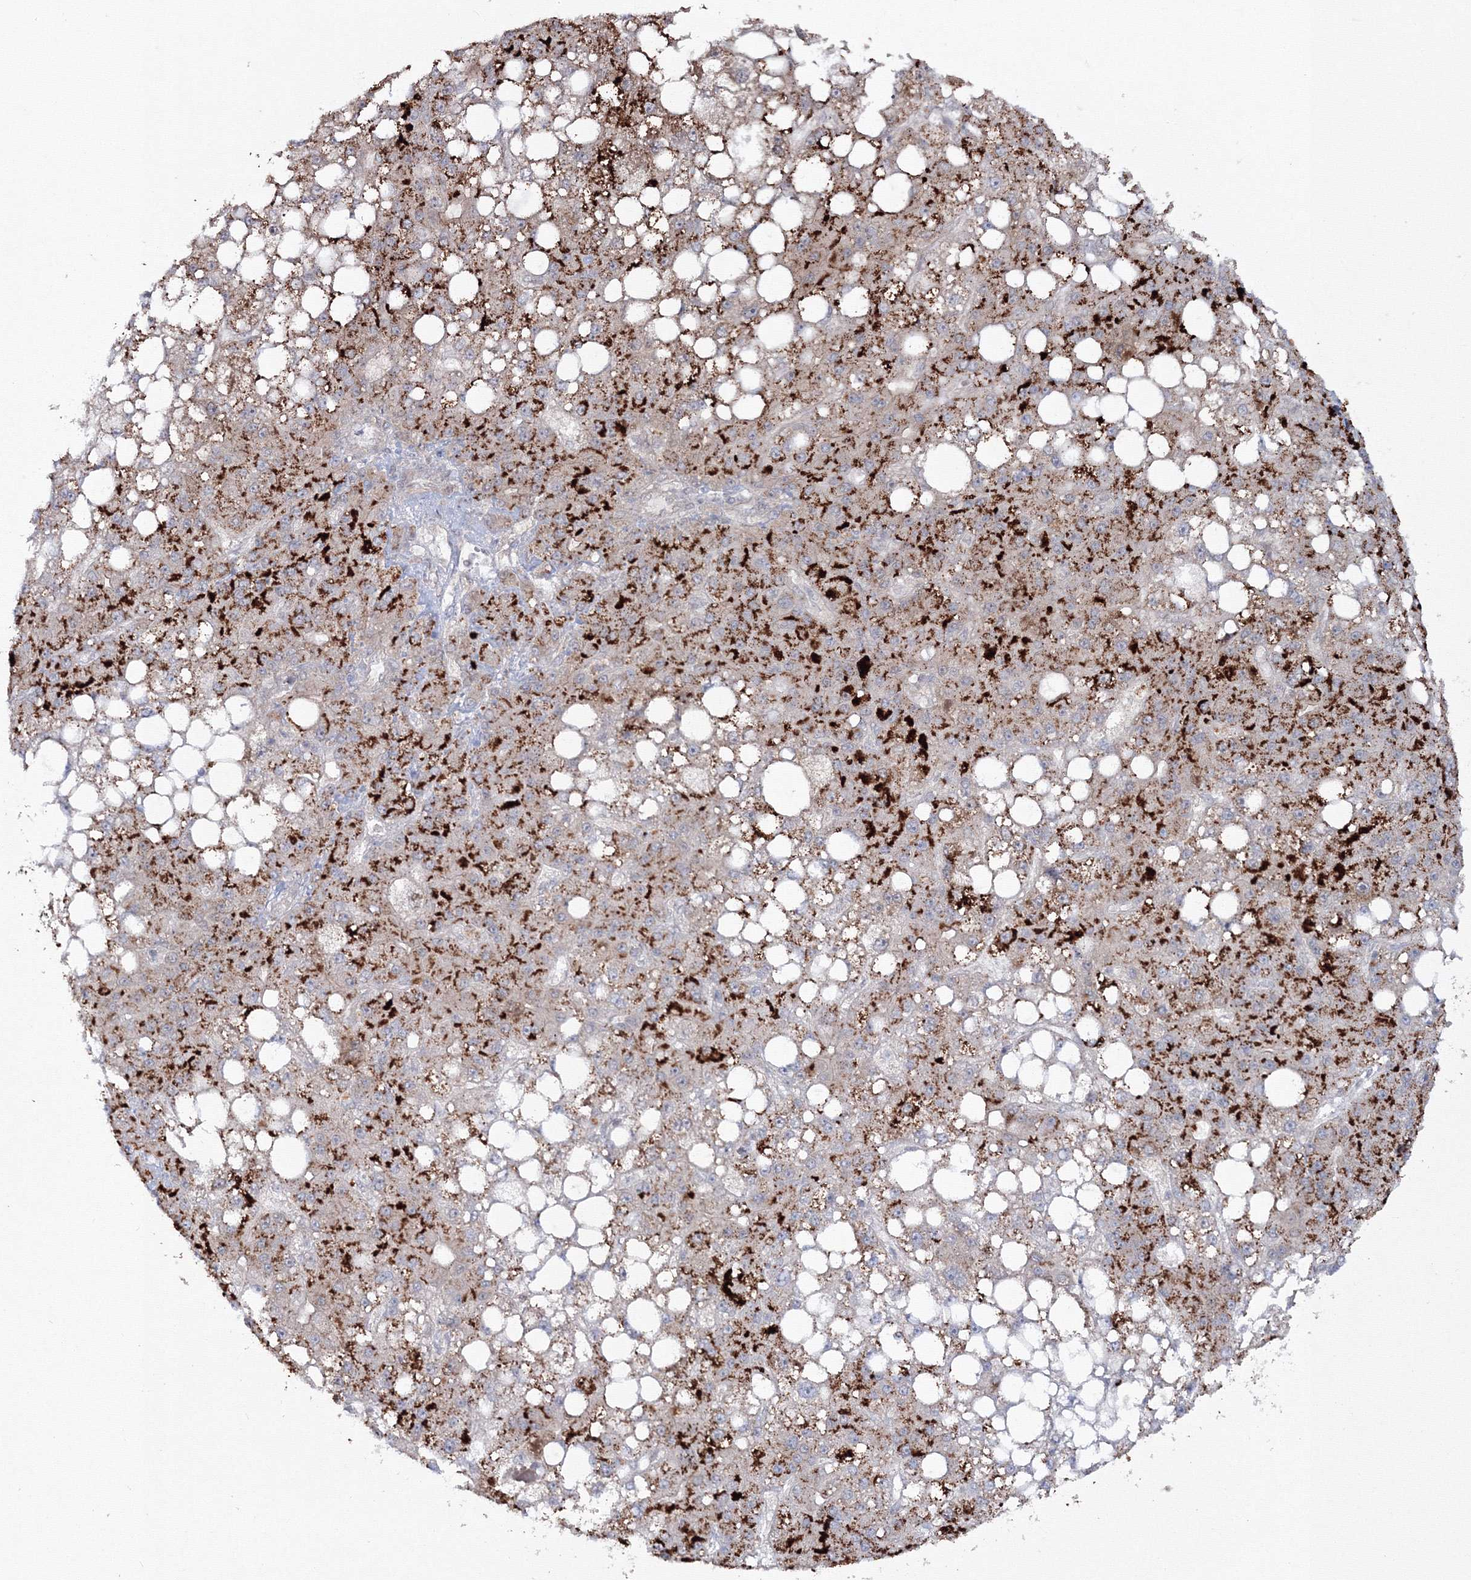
{"staining": {"intensity": "strong", "quantity": ">75%", "location": "cytoplasmic/membranous"}, "tissue": "liver cancer", "cell_type": "Tumor cells", "image_type": "cancer", "snomed": [{"axis": "morphology", "description": "Carcinoma, Hepatocellular, NOS"}, {"axis": "topography", "description": "Liver"}], "caption": "Protein analysis of hepatocellular carcinoma (liver) tissue shows strong cytoplasmic/membranous expression in about >75% of tumor cells.", "gene": "ZFAND6", "patient": {"sex": "male", "age": 67}}